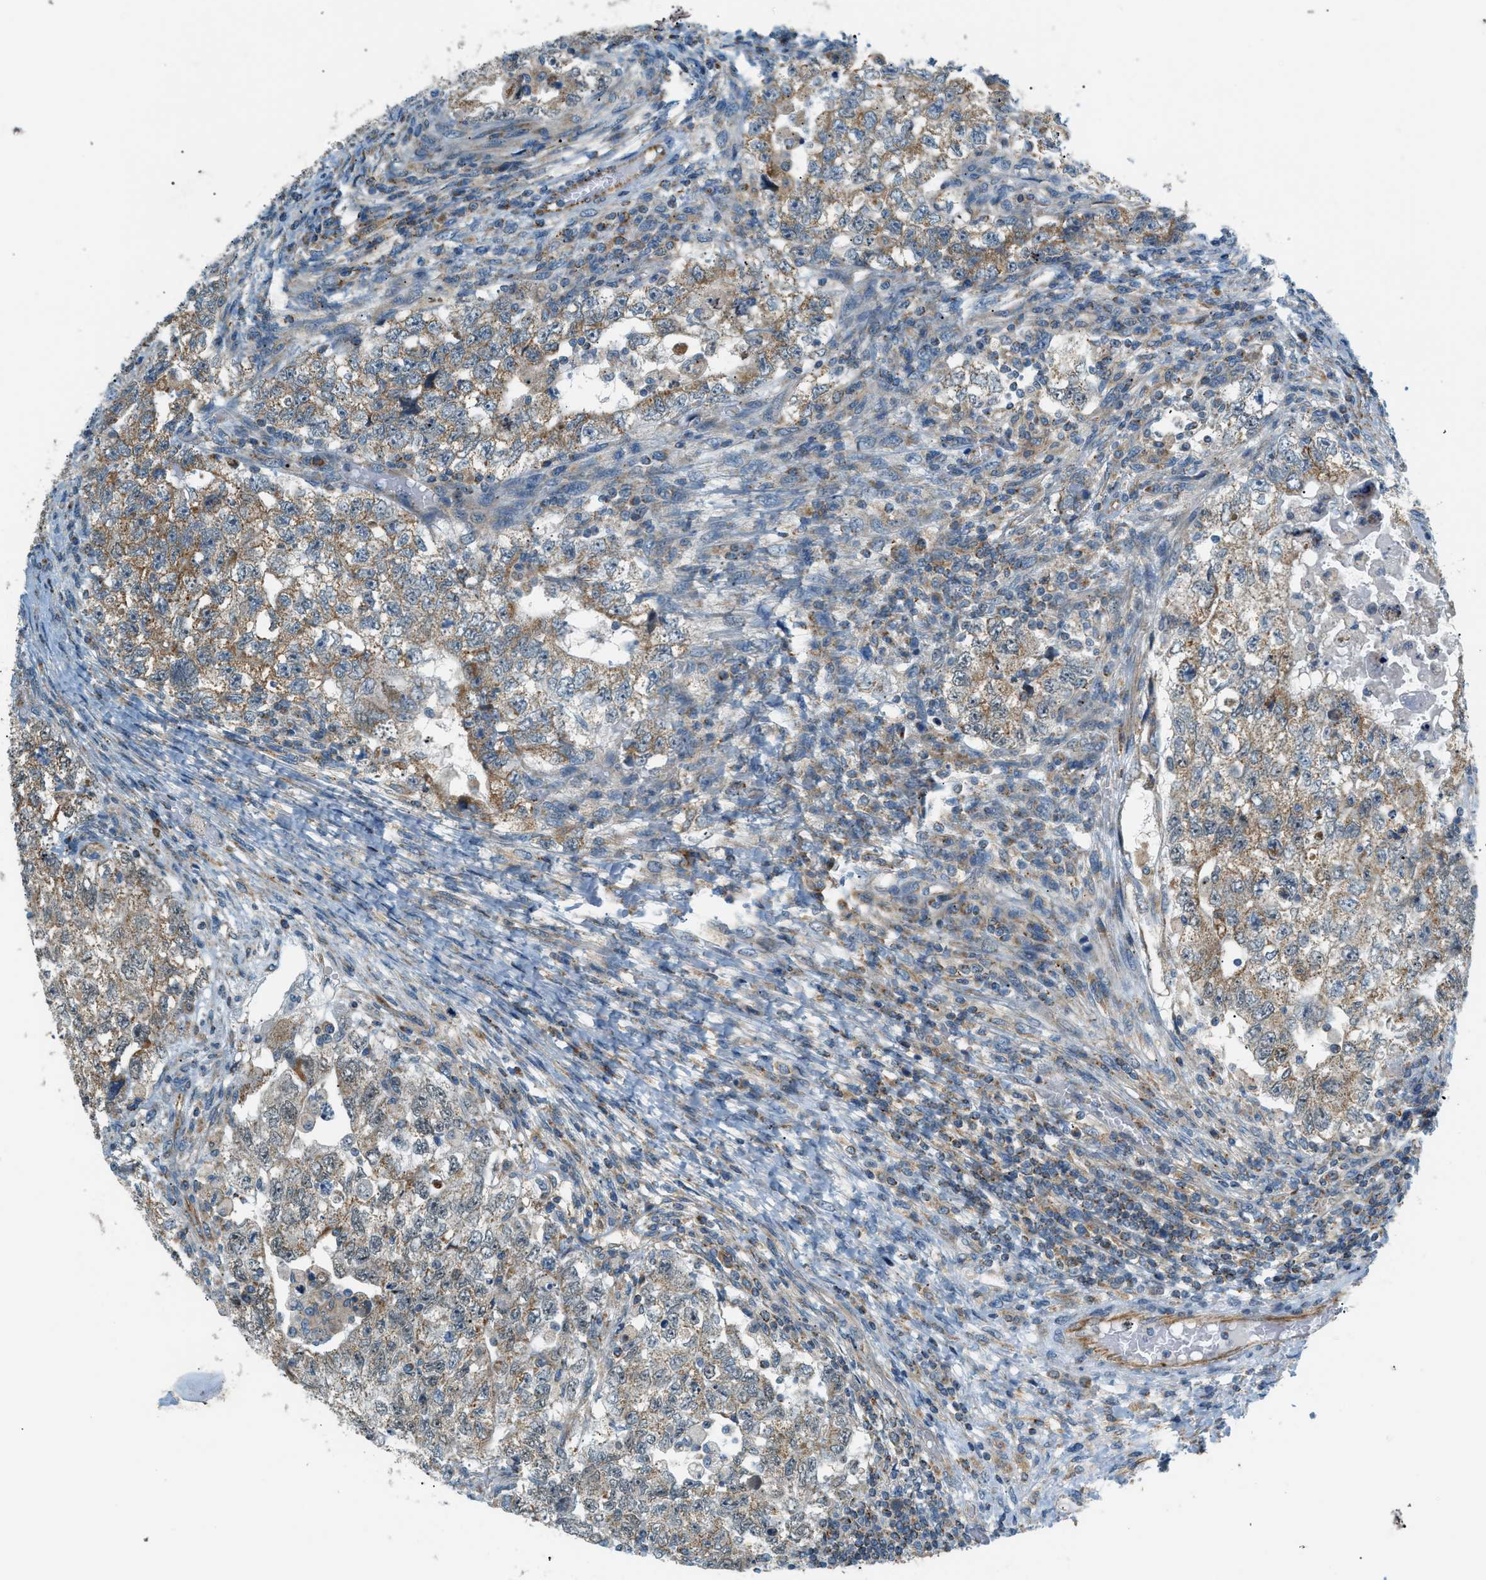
{"staining": {"intensity": "moderate", "quantity": "25%-75%", "location": "cytoplasmic/membranous"}, "tissue": "testis cancer", "cell_type": "Tumor cells", "image_type": "cancer", "snomed": [{"axis": "morphology", "description": "Carcinoma, Embryonal, NOS"}, {"axis": "topography", "description": "Testis"}], "caption": "A histopathology image showing moderate cytoplasmic/membranous positivity in approximately 25%-75% of tumor cells in testis cancer, as visualized by brown immunohistochemical staining.", "gene": "PIGG", "patient": {"sex": "male", "age": 36}}